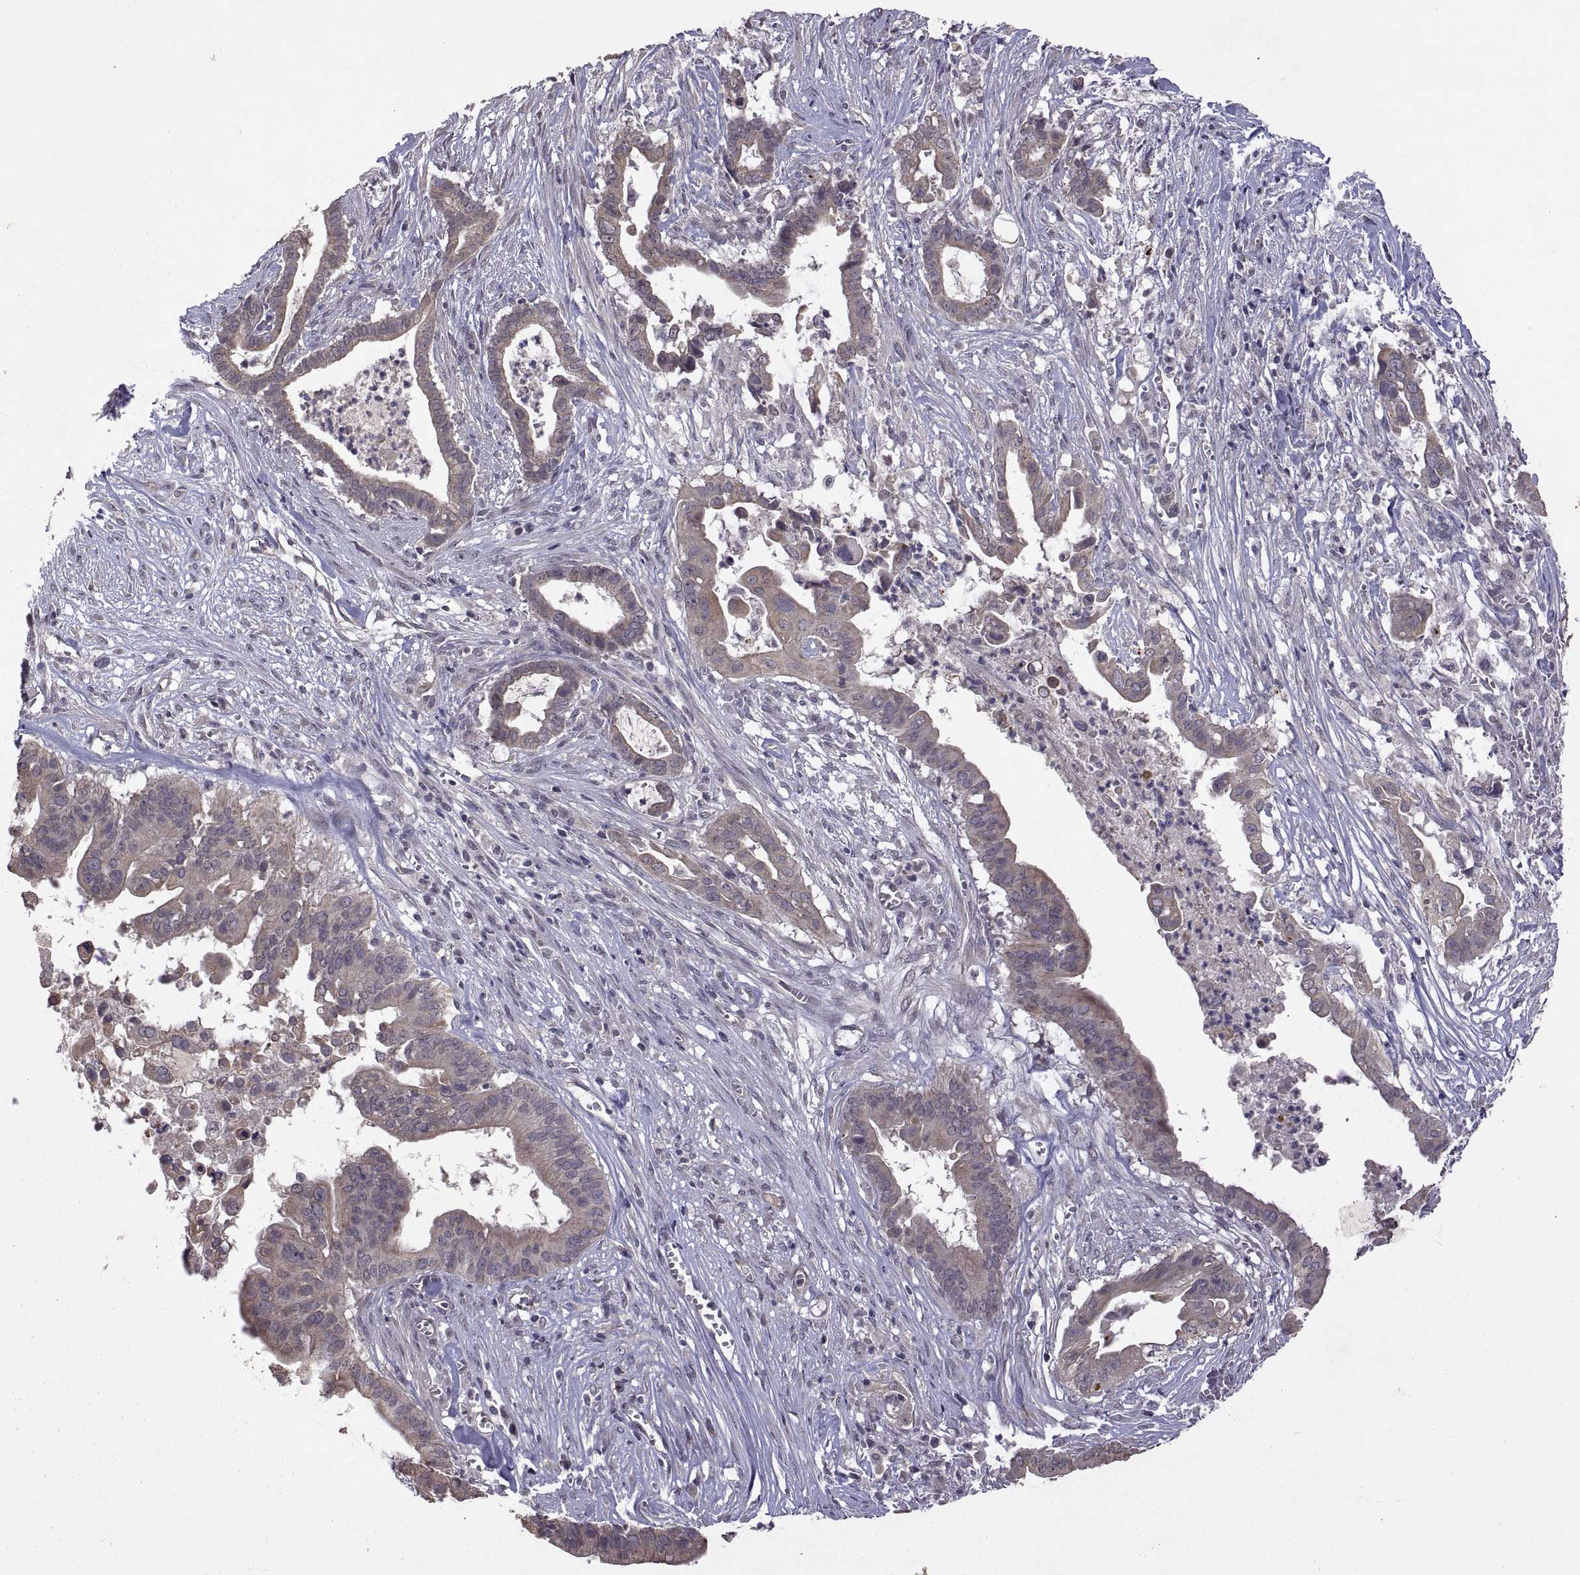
{"staining": {"intensity": "weak", "quantity": ">75%", "location": "cytoplasmic/membranous"}, "tissue": "pancreatic cancer", "cell_type": "Tumor cells", "image_type": "cancer", "snomed": [{"axis": "morphology", "description": "Adenocarcinoma, NOS"}, {"axis": "topography", "description": "Pancreas"}], "caption": "Immunohistochemistry of human pancreatic adenocarcinoma reveals low levels of weak cytoplasmic/membranous staining in approximately >75% of tumor cells.", "gene": "LAMA1", "patient": {"sex": "male", "age": 61}}